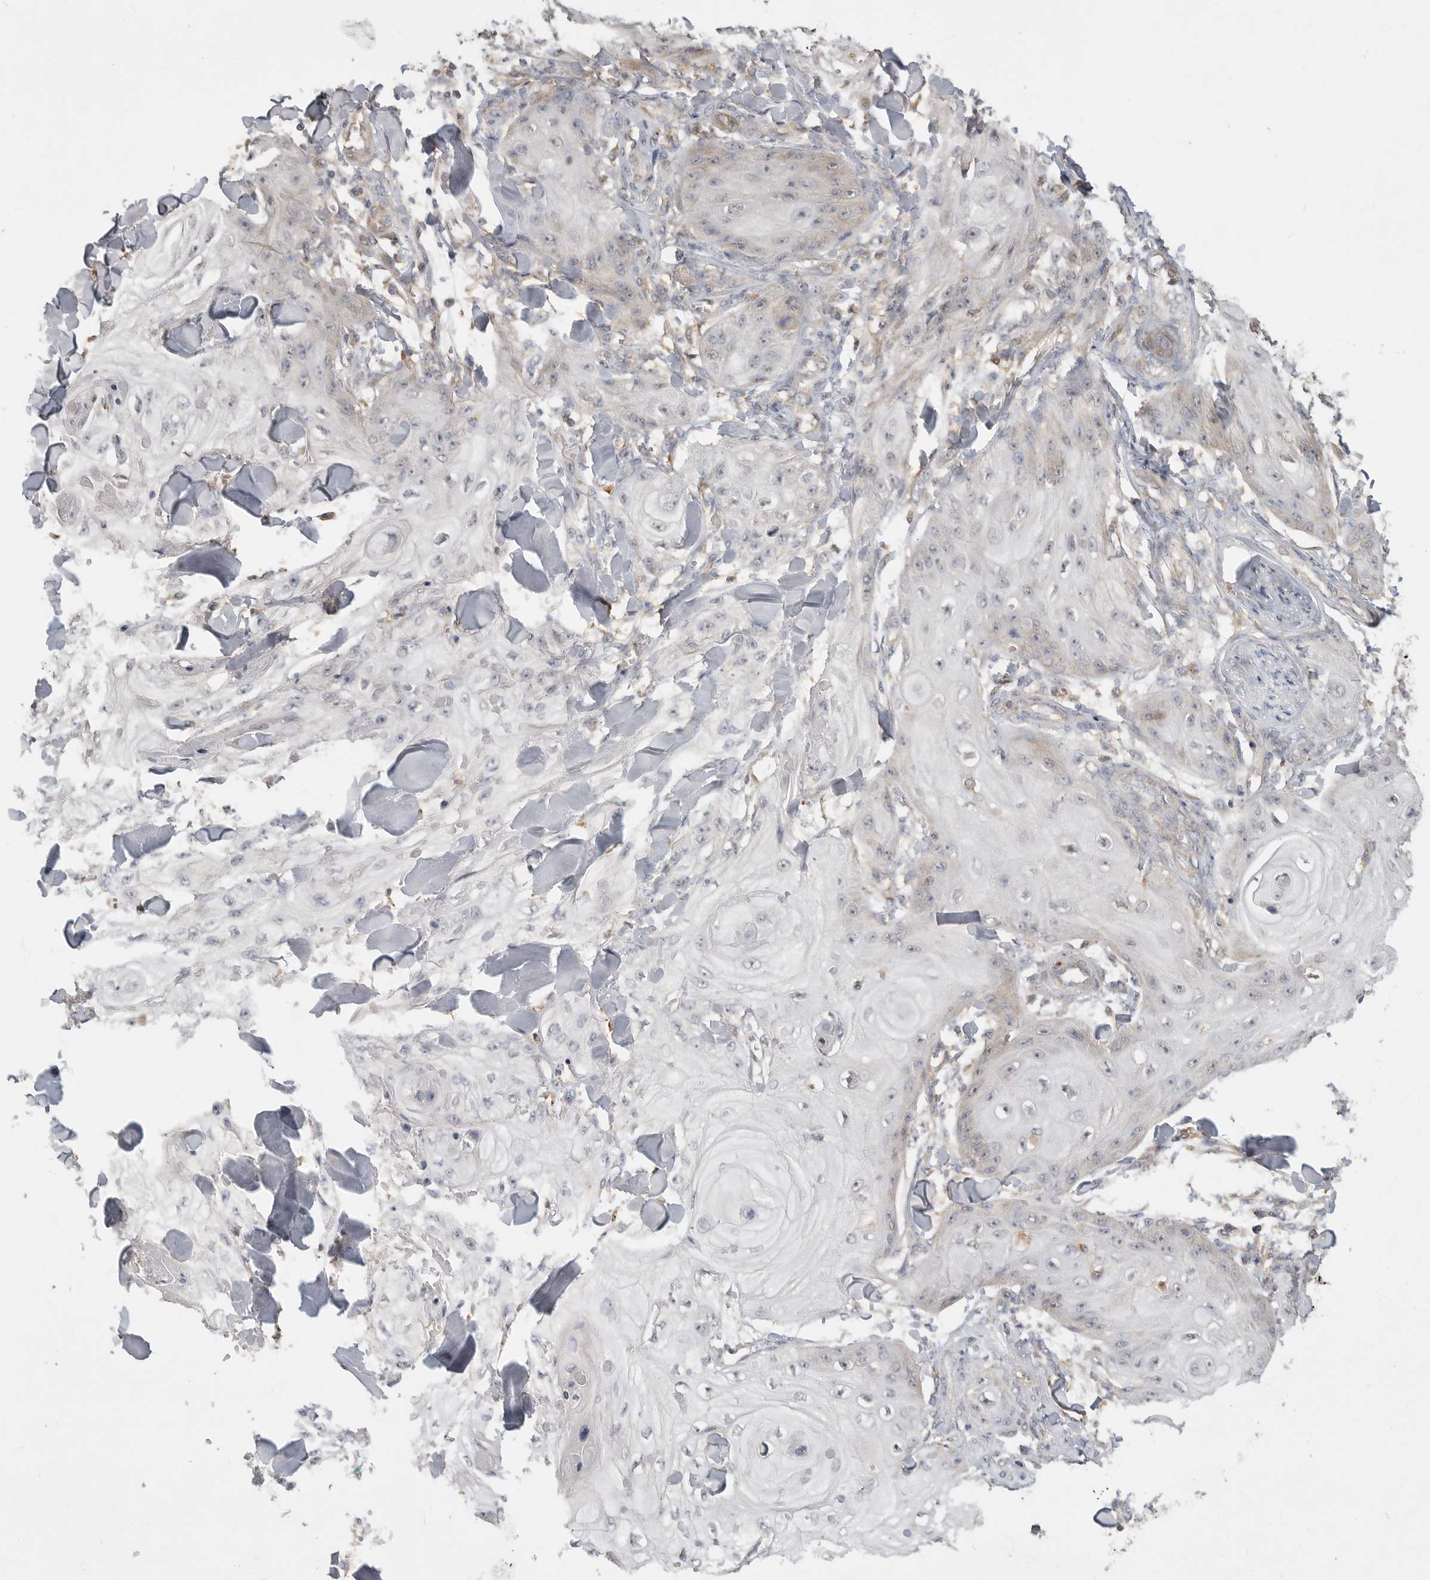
{"staining": {"intensity": "negative", "quantity": "none", "location": "none"}, "tissue": "skin cancer", "cell_type": "Tumor cells", "image_type": "cancer", "snomed": [{"axis": "morphology", "description": "Squamous cell carcinoma, NOS"}, {"axis": "topography", "description": "Skin"}], "caption": "Skin cancer (squamous cell carcinoma) stained for a protein using immunohistochemistry shows no positivity tumor cells.", "gene": "ZNF232", "patient": {"sex": "male", "age": 74}}